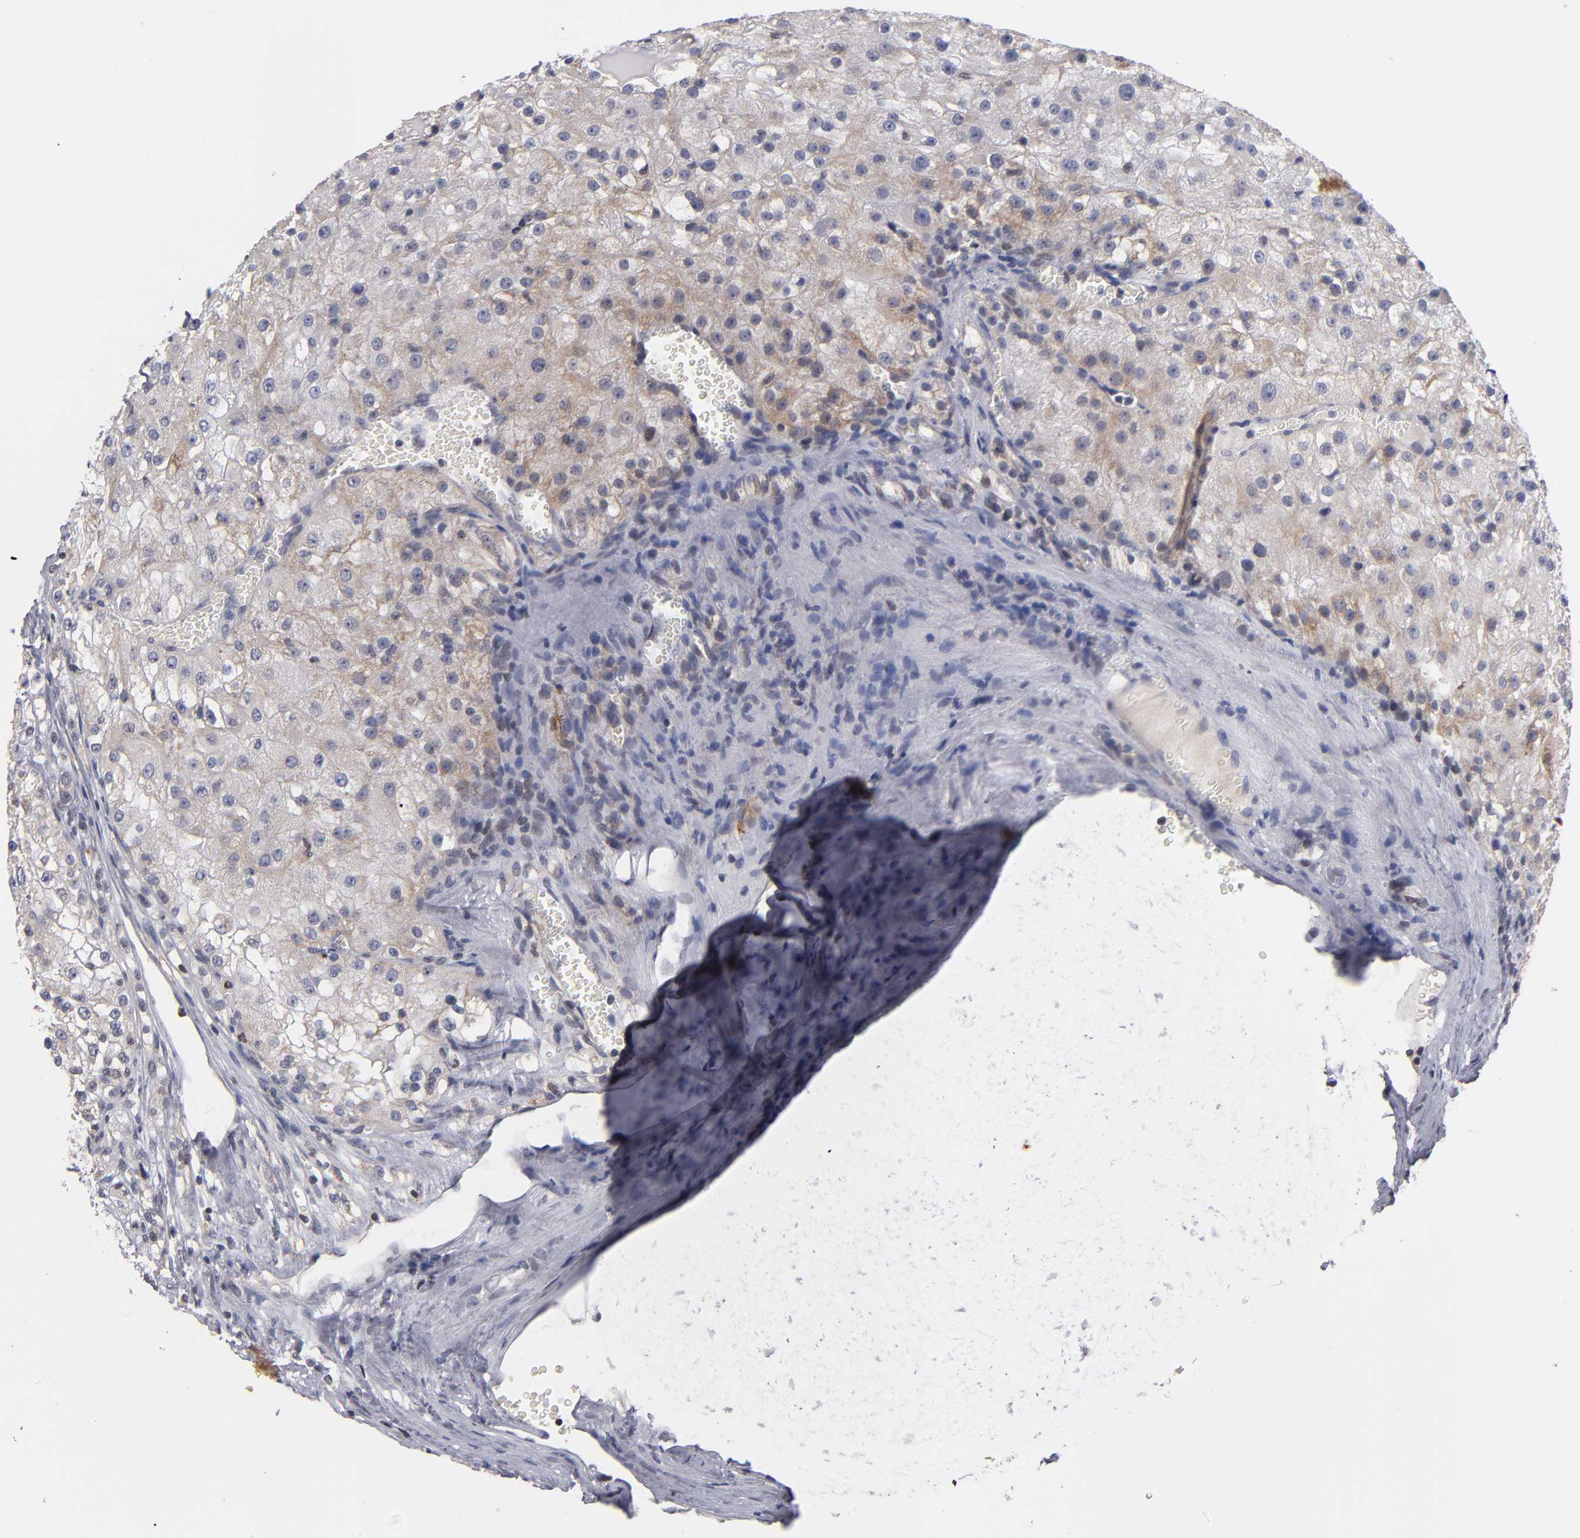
{"staining": {"intensity": "weak", "quantity": "25%-75%", "location": "cytoplasmic/membranous"}, "tissue": "renal cancer", "cell_type": "Tumor cells", "image_type": "cancer", "snomed": [{"axis": "morphology", "description": "Adenocarcinoma, NOS"}, {"axis": "topography", "description": "Kidney"}], "caption": "Renal adenocarcinoma stained with a brown dye demonstrates weak cytoplasmic/membranous positive staining in approximately 25%-75% of tumor cells.", "gene": "ODF2", "patient": {"sex": "female", "age": 74}}